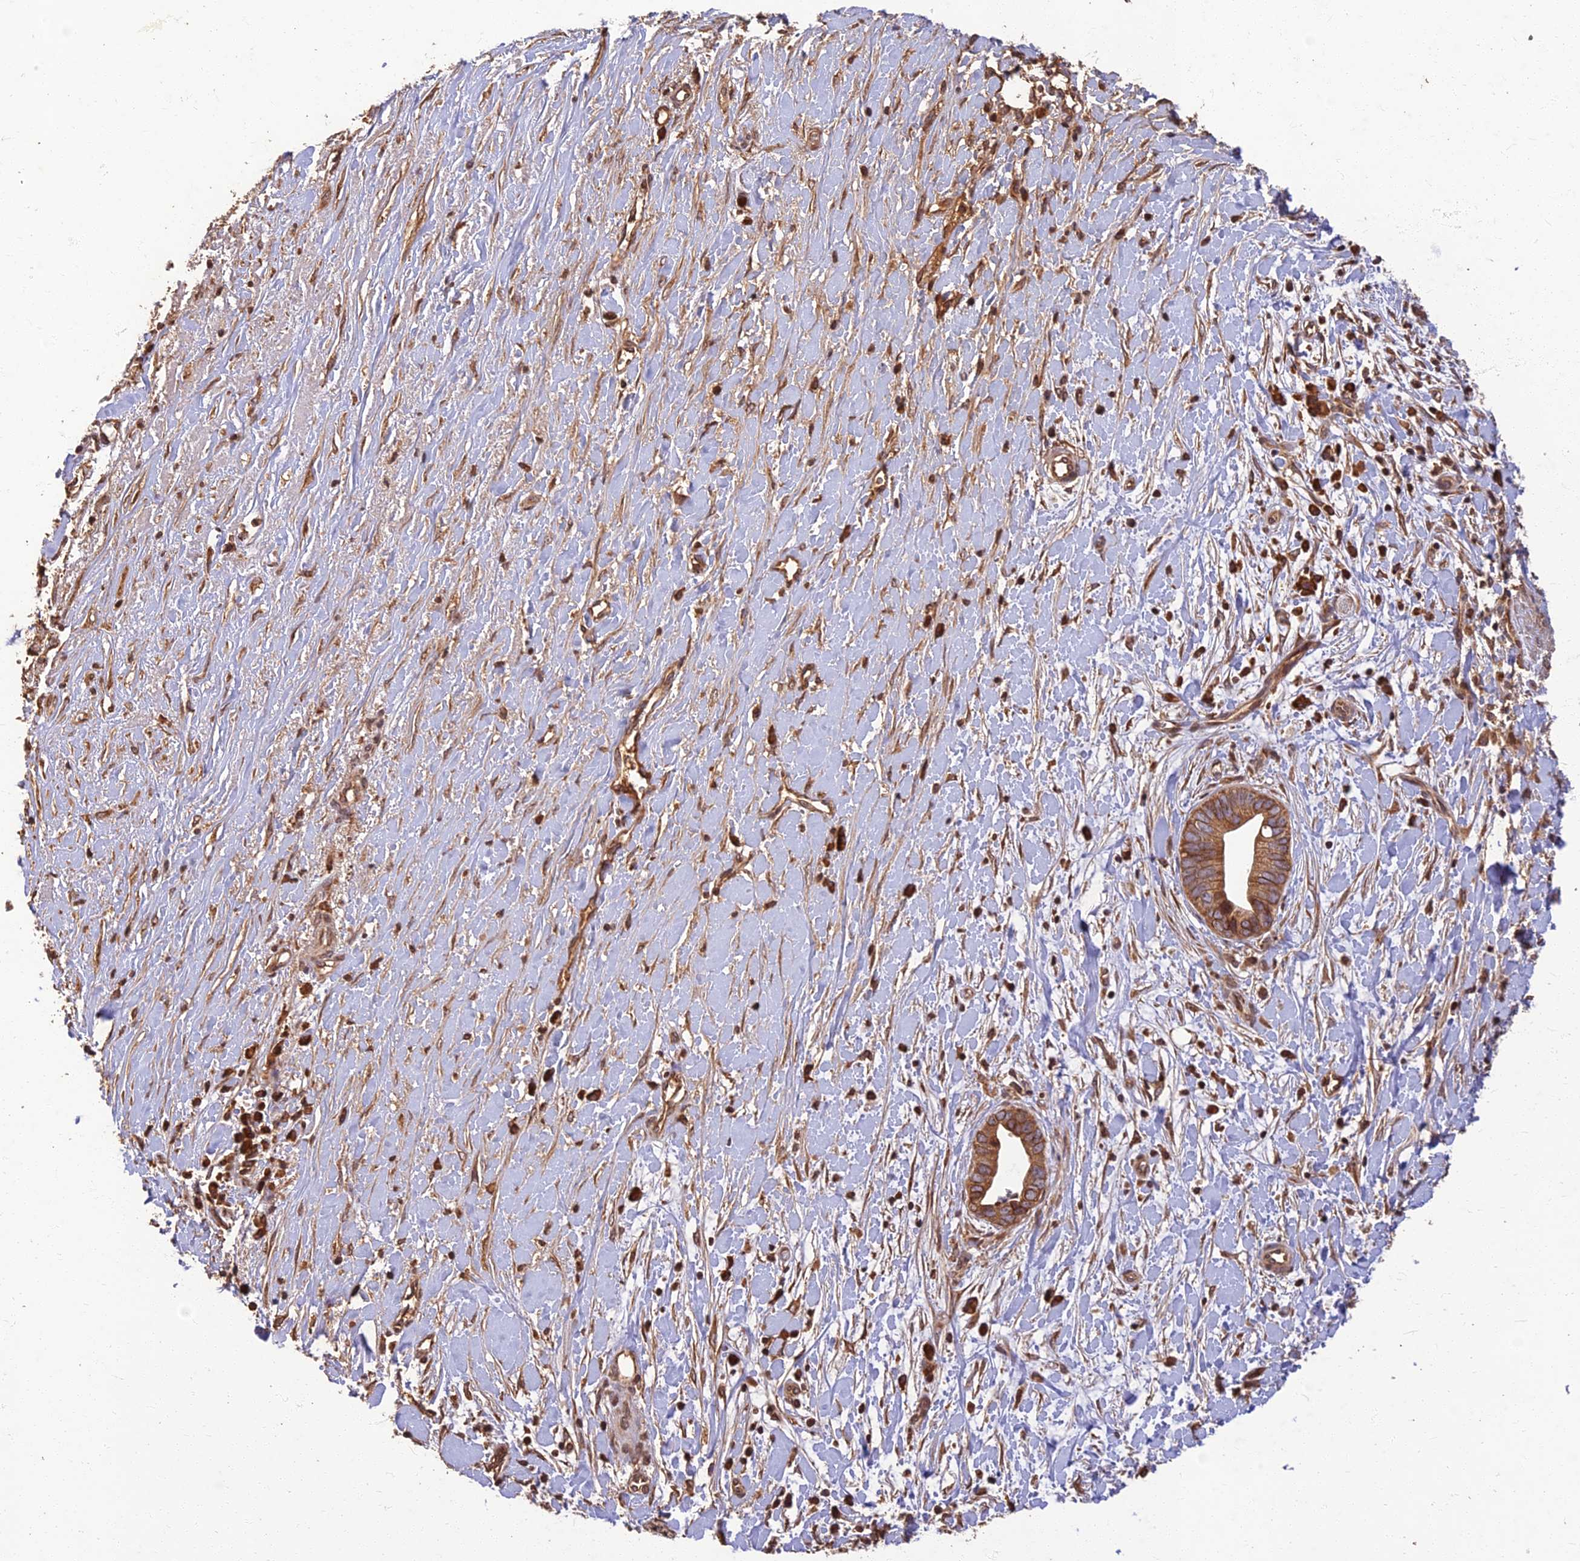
{"staining": {"intensity": "moderate", "quantity": ">75%", "location": "cytoplasmic/membranous"}, "tissue": "liver cancer", "cell_type": "Tumor cells", "image_type": "cancer", "snomed": [{"axis": "morphology", "description": "Cholangiocarcinoma"}, {"axis": "topography", "description": "Liver"}], "caption": "Cholangiocarcinoma (liver) stained with a brown dye reveals moderate cytoplasmic/membranous positive expression in about >75% of tumor cells.", "gene": "CORO1C", "patient": {"sex": "female", "age": 79}}